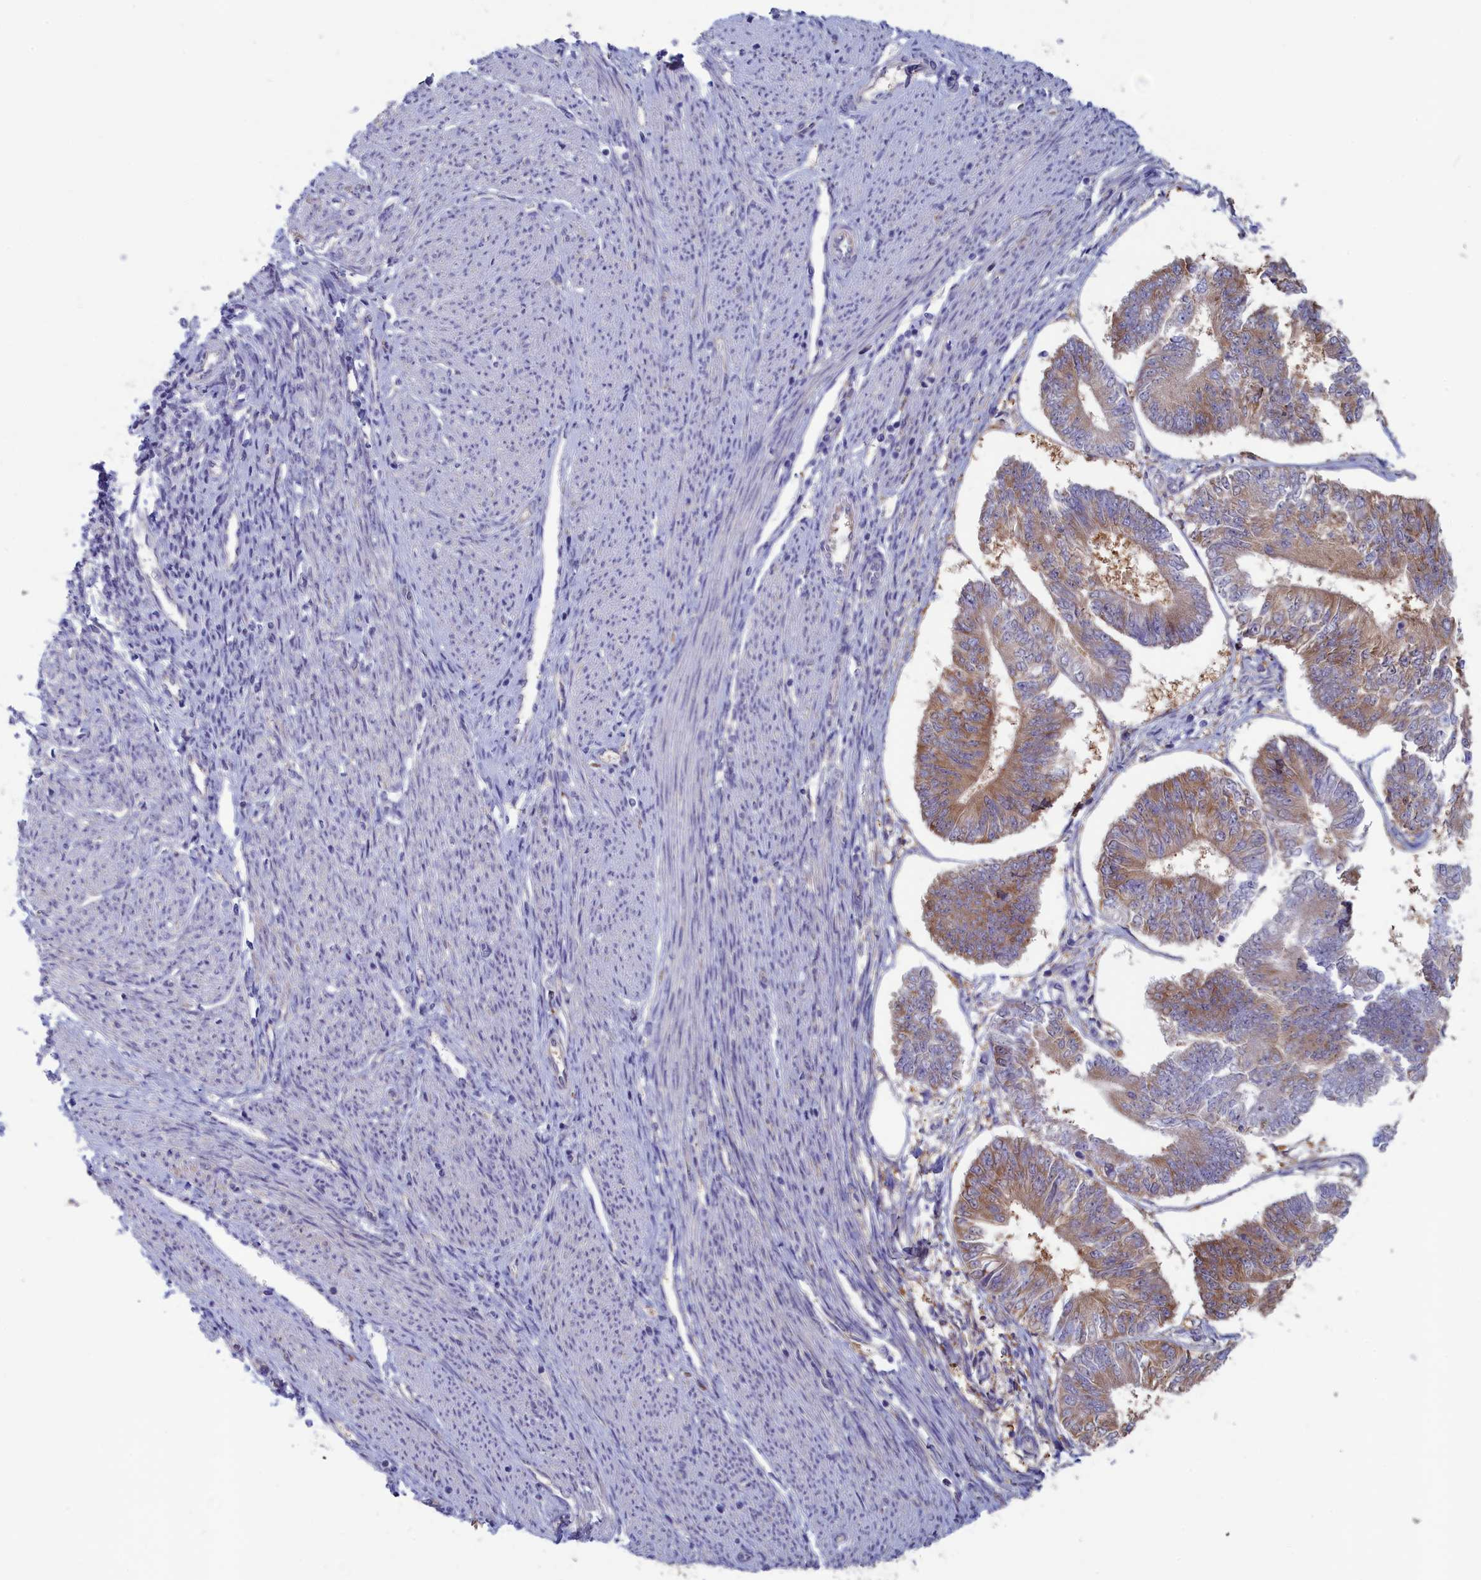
{"staining": {"intensity": "moderate", "quantity": "25%-75%", "location": "cytoplasmic/membranous"}, "tissue": "endometrial cancer", "cell_type": "Tumor cells", "image_type": "cancer", "snomed": [{"axis": "morphology", "description": "Adenocarcinoma, NOS"}, {"axis": "topography", "description": "Endometrium"}], "caption": "Immunohistochemical staining of human endometrial cancer demonstrates medium levels of moderate cytoplasmic/membranous protein positivity in approximately 25%-75% of tumor cells. Ihc stains the protein of interest in brown and the nuclei are stained blue.", "gene": "SYNDIG1L", "patient": {"sex": "female", "age": 58}}